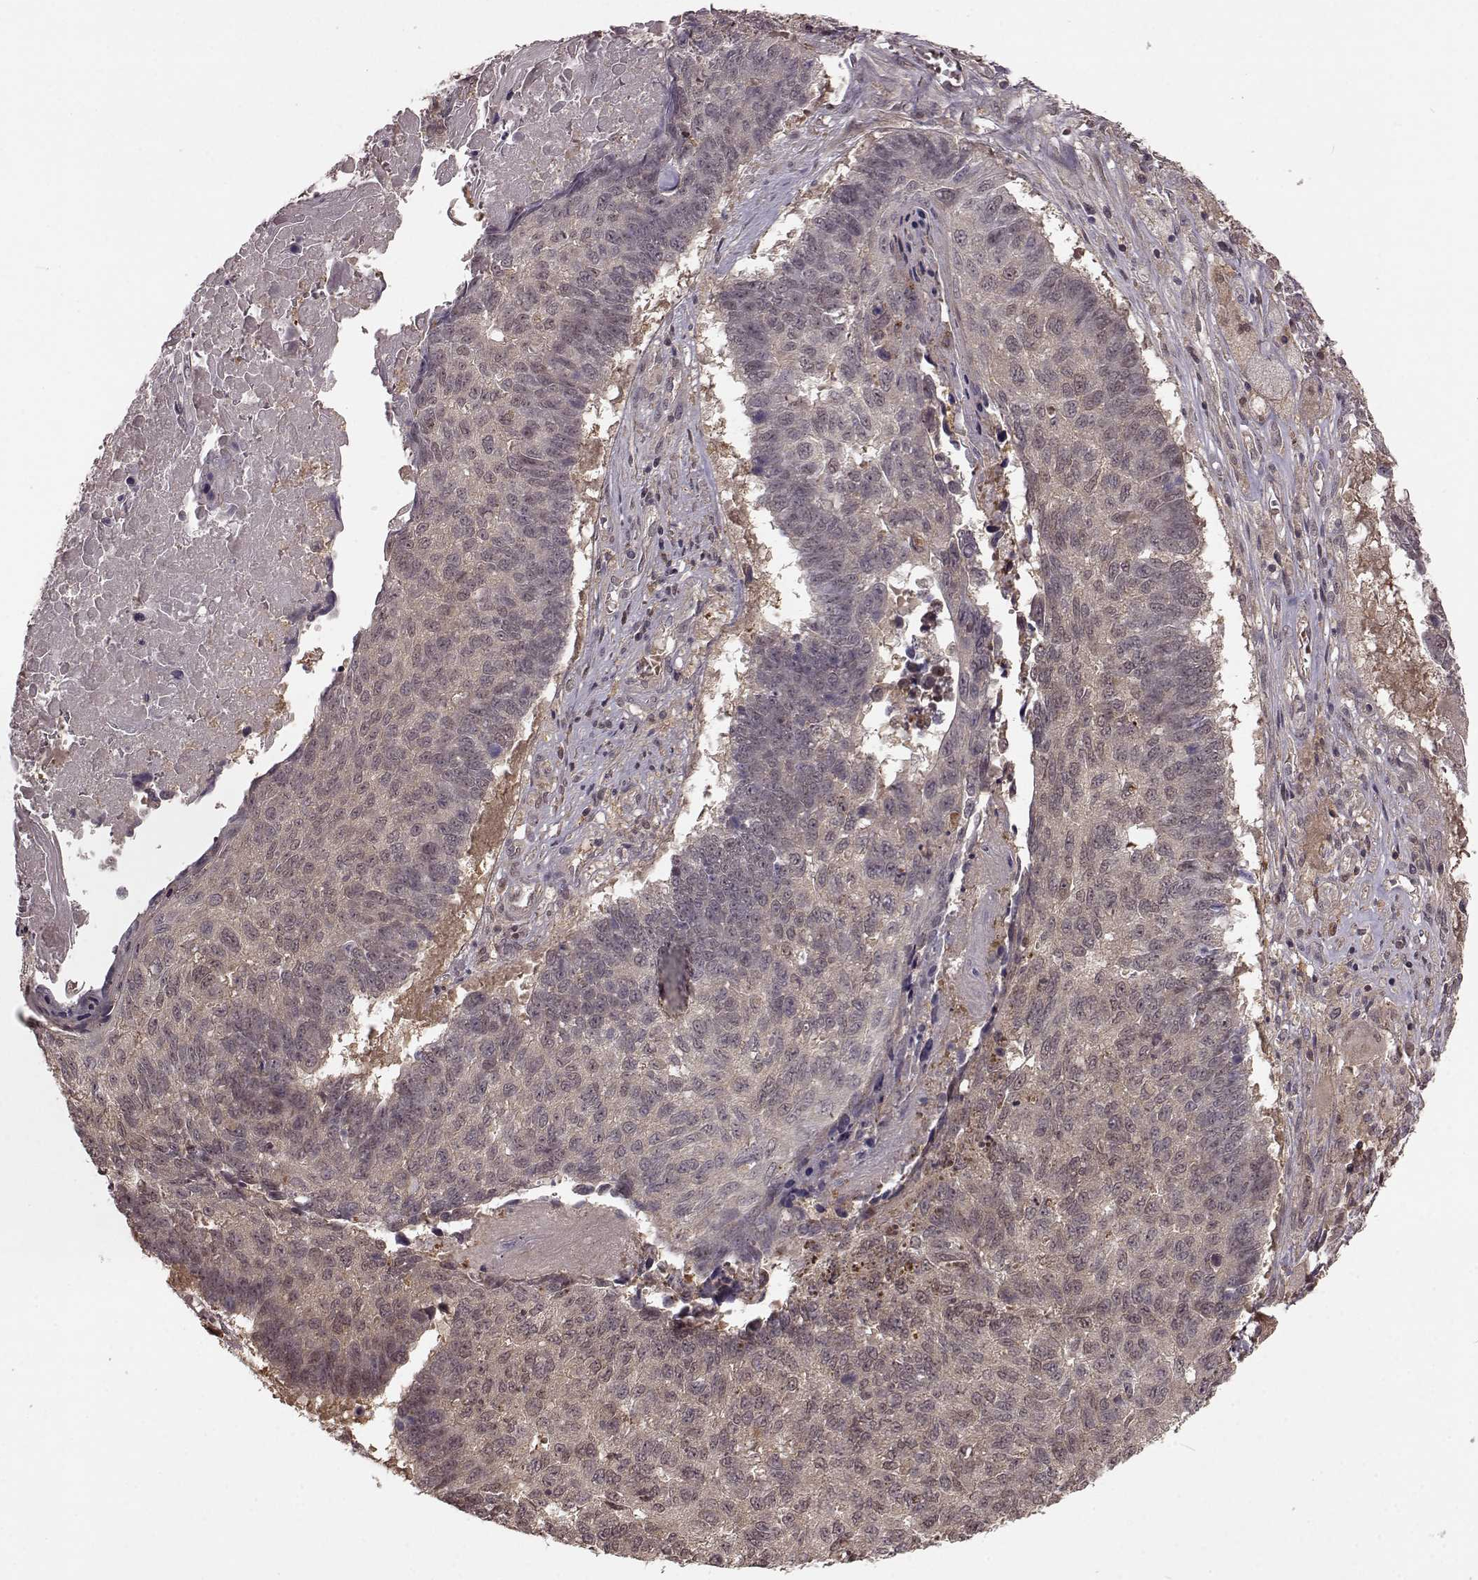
{"staining": {"intensity": "weak", "quantity": "<25%", "location": "cytoplasmic/membranous"}, "tissue": "lung cancer", "cell_type": "Tumor cells", "image_type": "cancer", "snomed": [{"axis": "morphology", "description": "Squamous cell carcinoma, NOS"}, {"axis": "topography", "description": "Lung"}], "caption": "Immunohistochemical staining of squamous cell carcinoma (lung) reveals no significant staining in tumor cells. (DAB IHC, high magnification).", "gene": "GSS", "patient": {"sex": "male", "age": 73}}